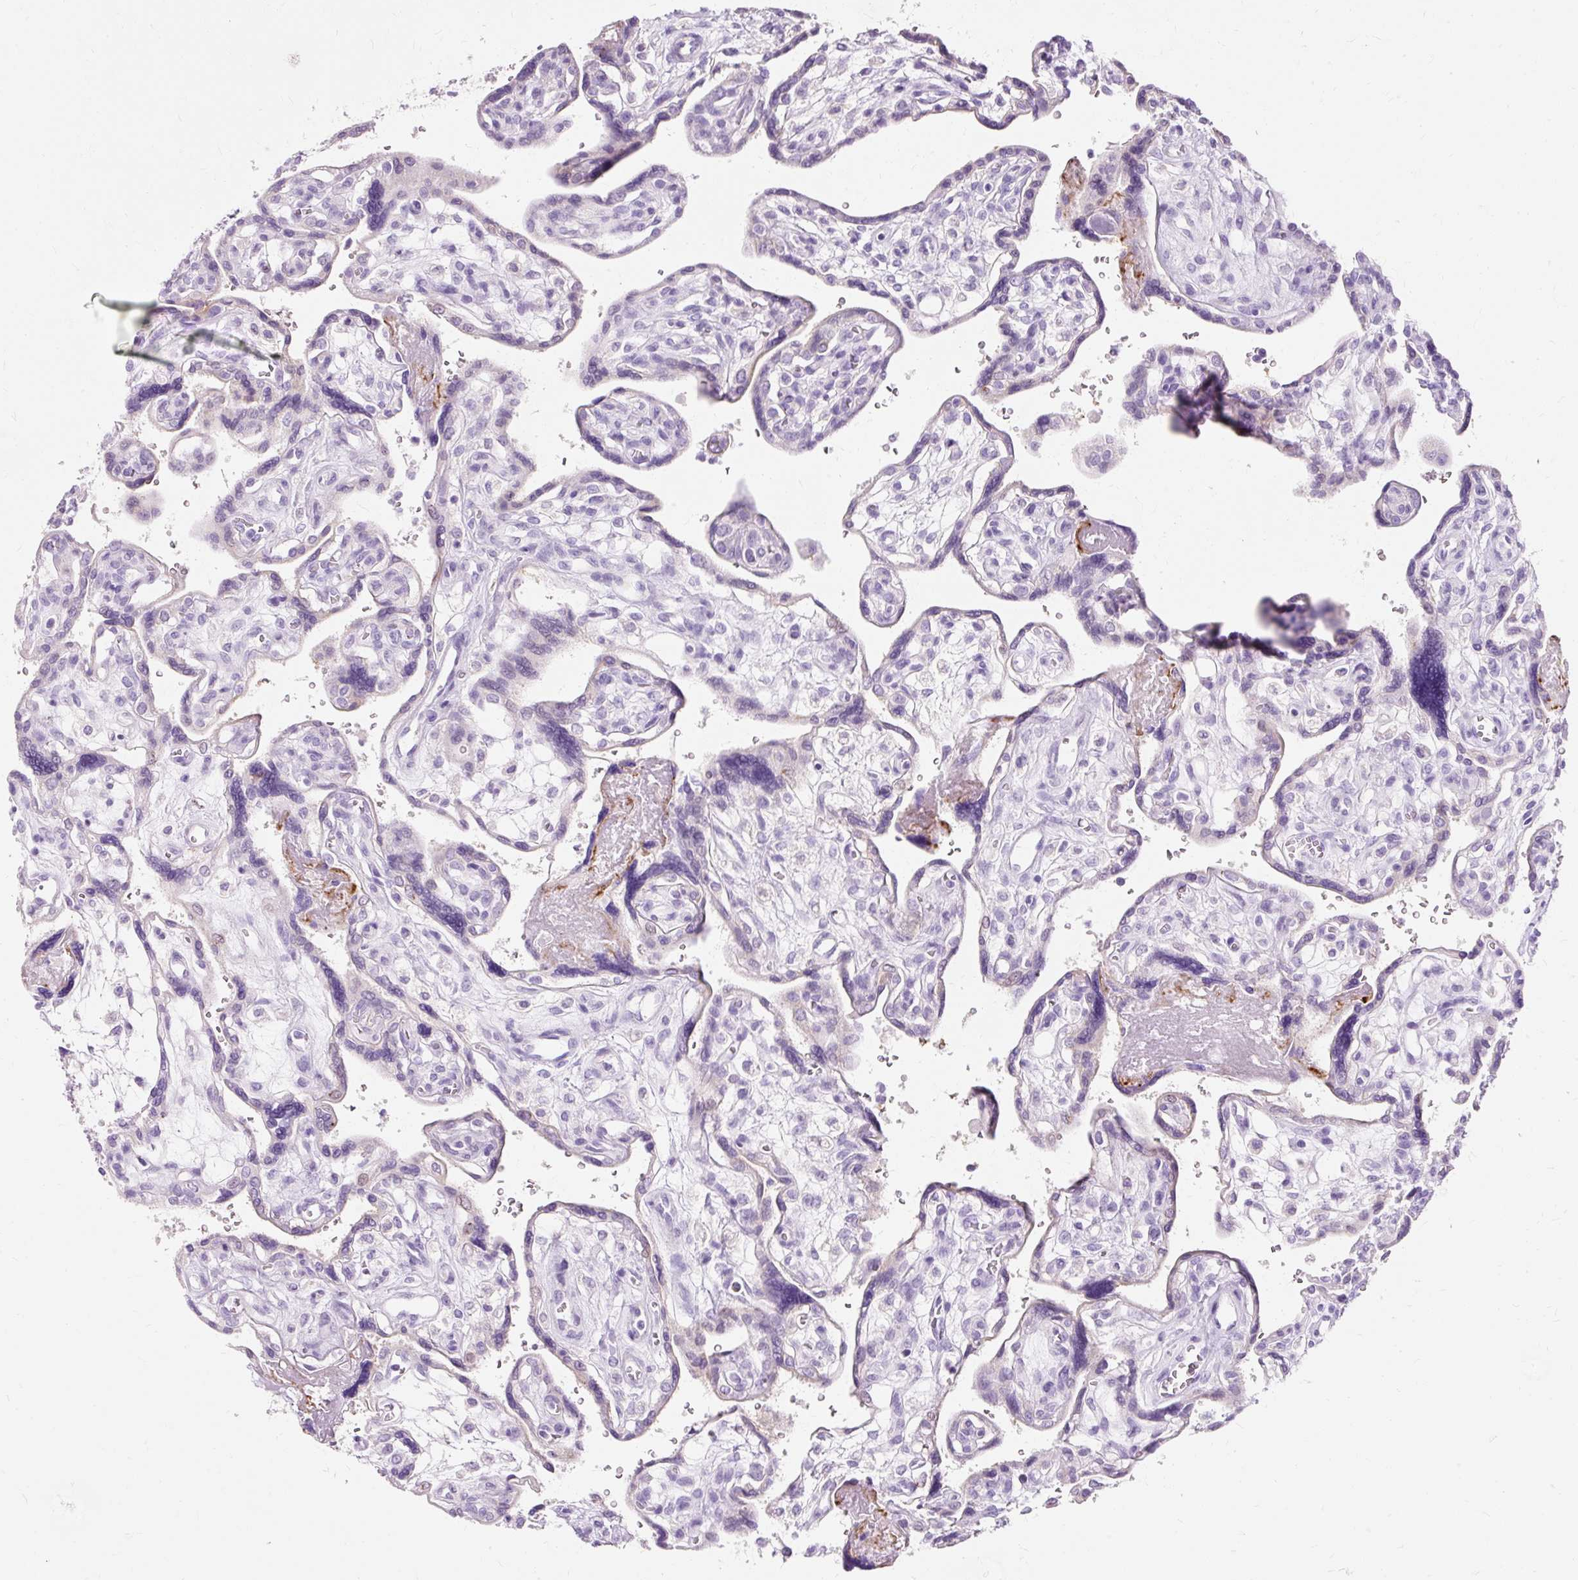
{"staining": {"intensity": "negative", "quantity": "none", "location": "none"}, "tissue": "placenta", "cell_type": "Decidual cells", "image_type": "normal", "snomed": [{"axis": "morphology", "description": "Normal tissue, NOS"}, {"axis": "topography", "description": "Placenta"}], "caption": "Photomicrograph shows no significant protein positivity in decidual cells of unremarkable placenta.", "gene": "CLDN25", "patient": {"sex": "female", "age": 39}}